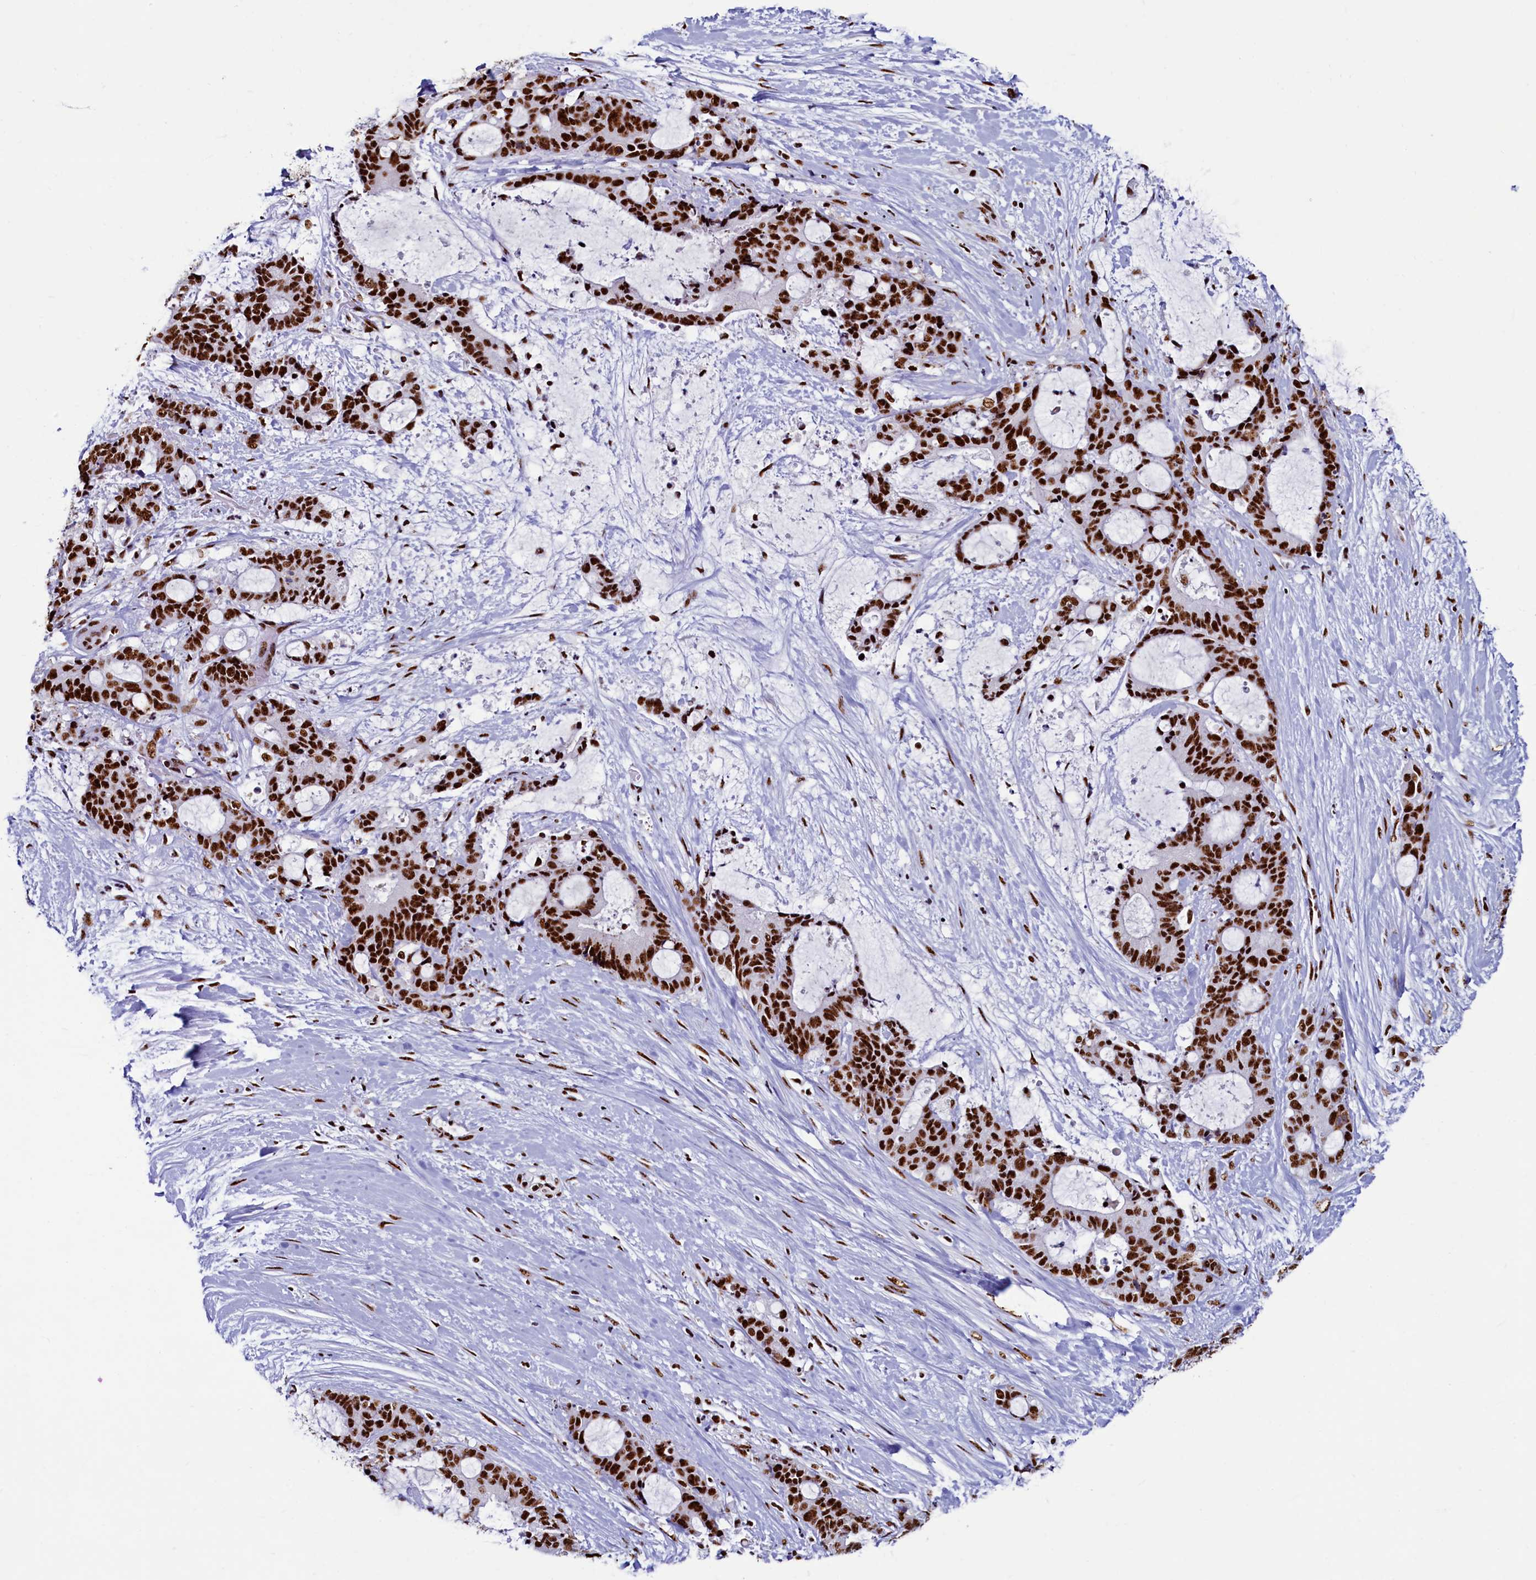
{"staining": {"intensity": "strong", "quantity": ">75%", "location": "nuclear"}, "tissue": "liver cancer", "cell_type": "Tumor cells", "image_type": "cancer", "snomed": [{"axis": "morphology", "description": "Normal tissue, NOS"}, {"axis": "morphology", "description": "Cholangiocarcinoma"}, {"axis": "topography", "description": "Liver"}, {"axis": "topography", "description": "Peripheral nerve tissue"}], "caption": "A histopathology image of human cholangiocarcinoma (liver) stained for a protein exhibits strong nuclear brown staining in tumor cells.", "gene": "SRRM2", "patient": {"sex": "female", "age": 73}}